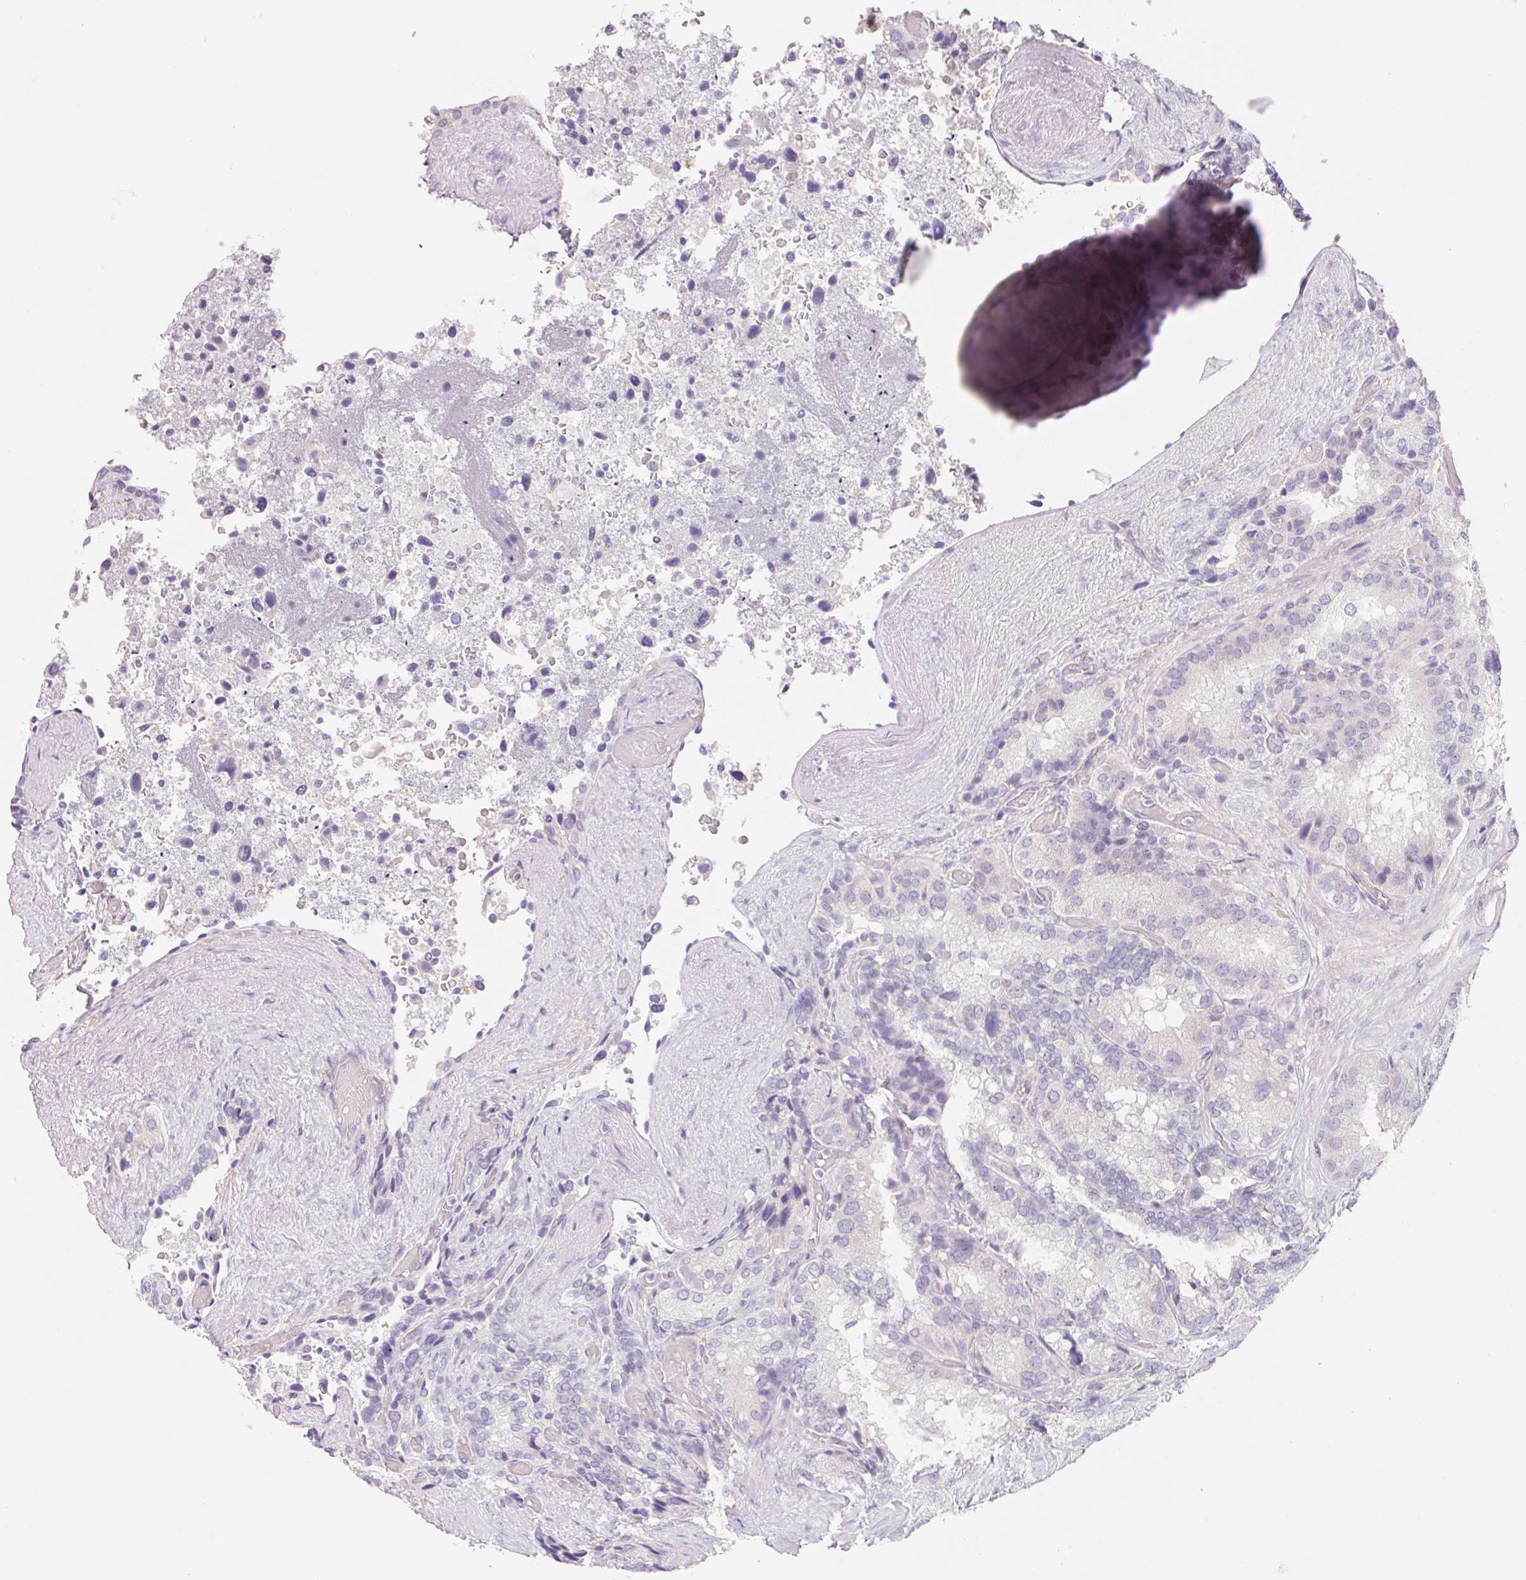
{"staining": {"intensity": "negative", "quantity": "none", "location": "none"}, "tissue": "seminal vesicle", "cell_type": "Glandular cells", "image_type": "normal", "snomed": [{"axis": "morphology", "description": "Normal tissue, NOS"}, {"axis": "topography", "description": "Seminal veicle"}], "caption": "This micrograph is of normal seminal vesicle stained with IHC to label a protein in brown with the nuclei are counter-stained blue. There is no positivity in glandular cells. The staining is performed using DAB (3,3'-diaminobenzidine) brown chromogen with nuclei counter-stained in using hematoxylin.", "gene": "CTNND2", "patient": {"sex": "male", "age": 60}}